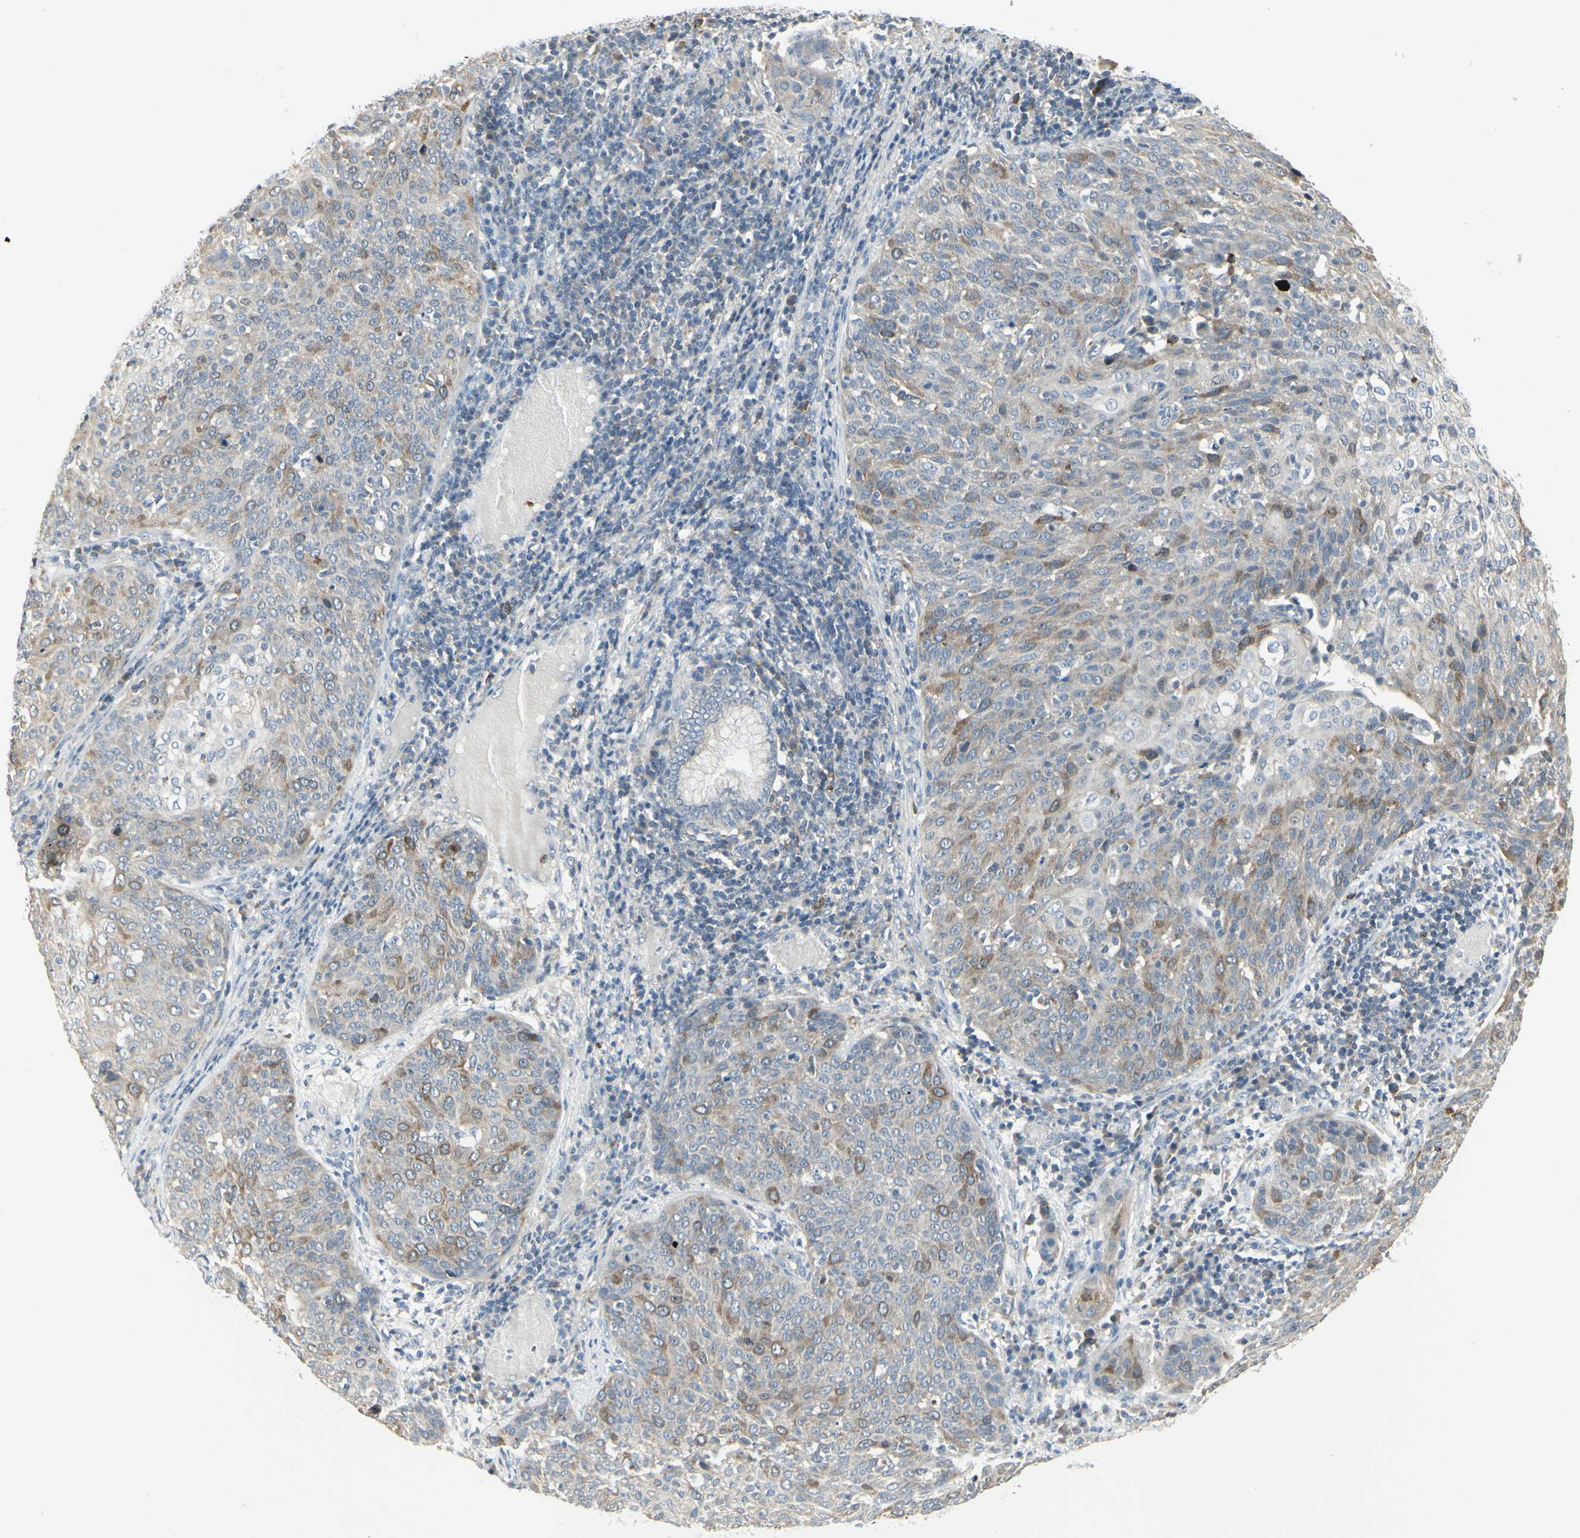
{"staining": {"intensity": "moderate", "quantity": "25%-75%", "location": "cytoplasmic/membranous"}, "tissue": "cervical cancer", "cell_type": "Tumor cells", "image_type": "cancer", "snomed": [{"axis": "morphology", "description": "Squamous cell carcinoma, NOS"}, {"axis": "topography", "description": "Cervix"}], "caption": "IHC image of human cervical cancer (squamous cell carcinoma) stained for a protein (brown), which shows medium levels of moderate cytoplasmic/membranous expression in approximately 25%-75% of tumor cells.", "gene": "CCNB2", "patient": {"sex": "female", "age": 38}}